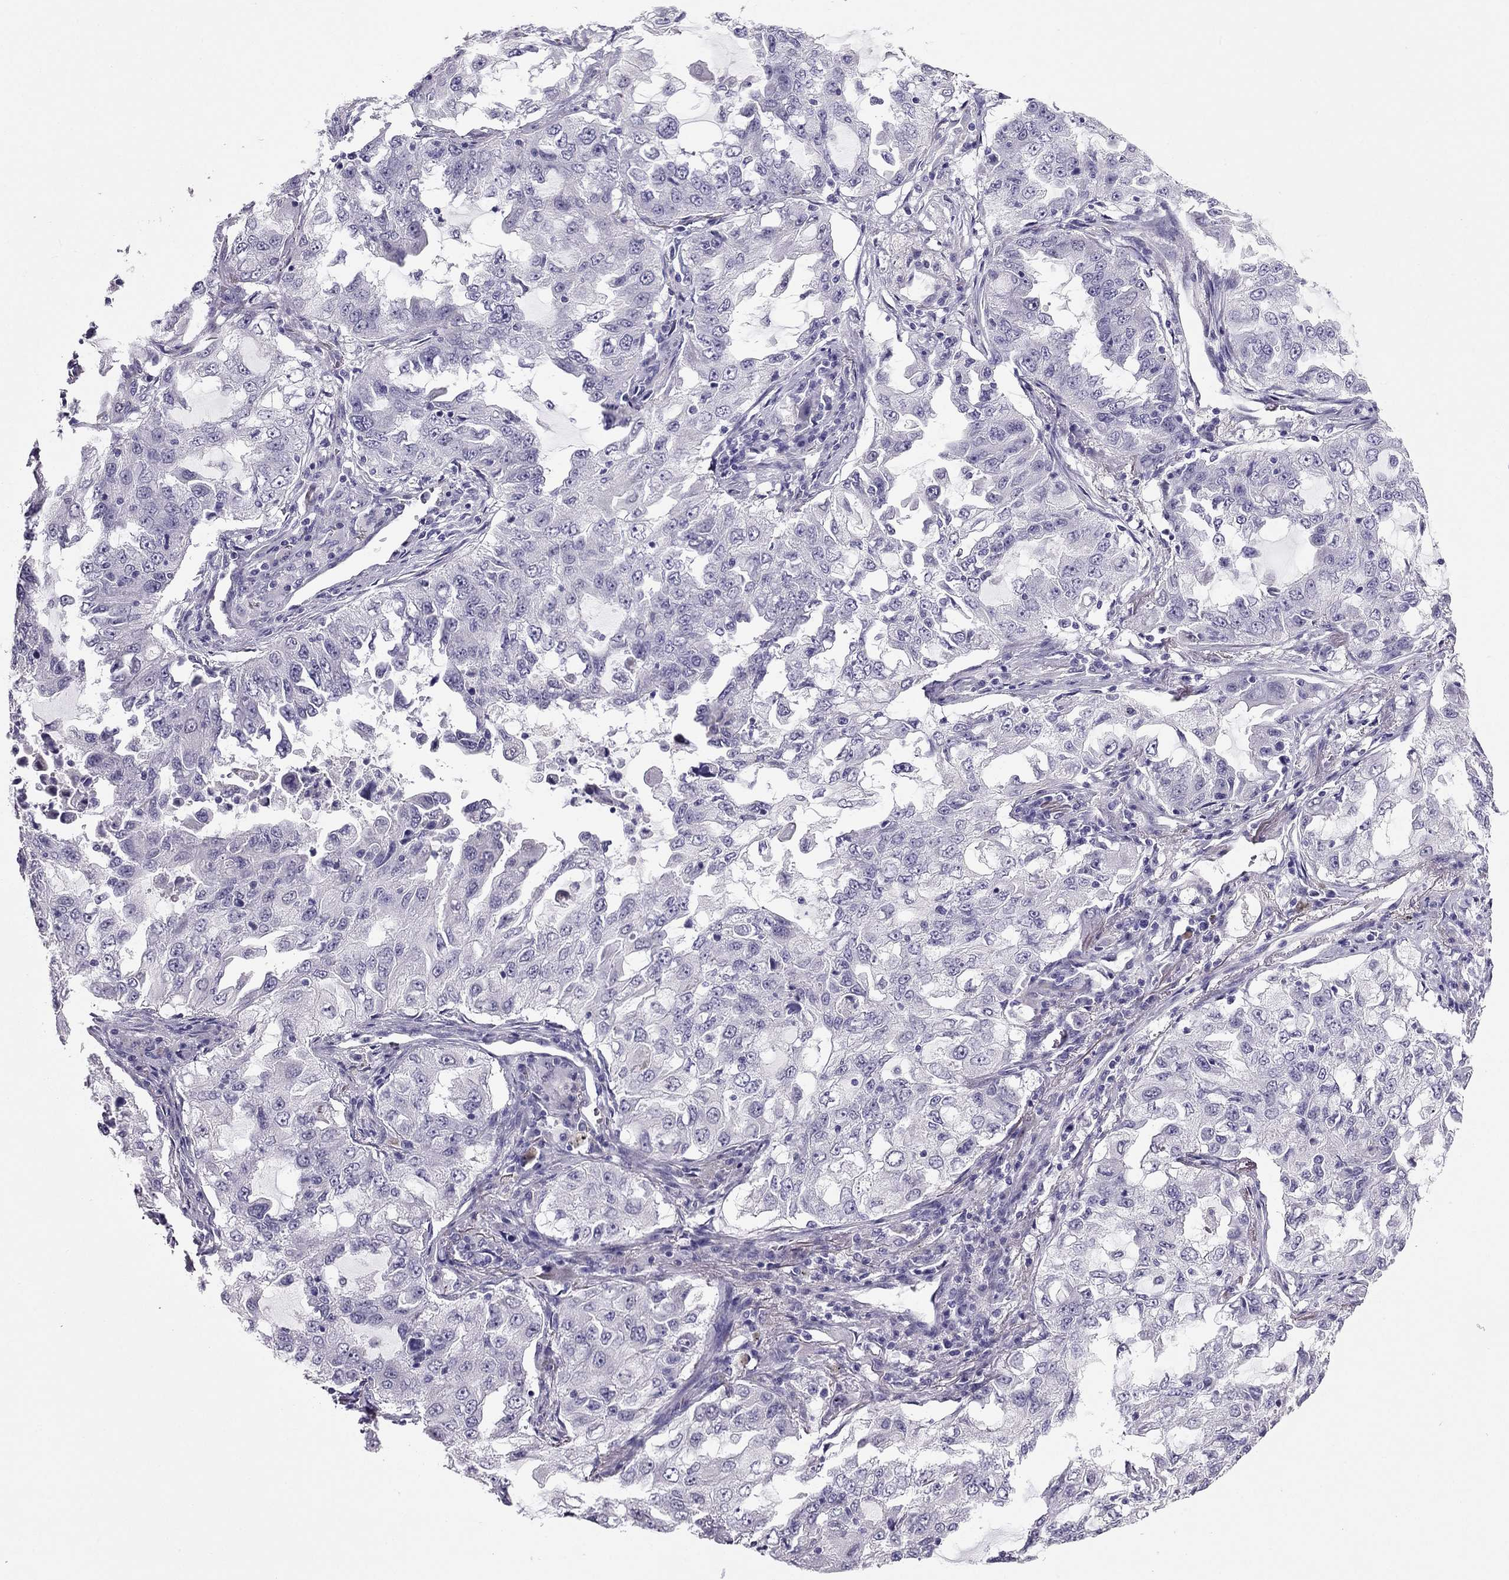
{"staining": {"intensity": "negative", "quantity": "none", "location": "none"}, "tissue": "lung cancer", "cell_type": "Tumor cells", "image_type": "cancer", "snomed": [{"axis": "morphology", "description": "Adenocarcinoma, NOS"}, {"axis": "topography", "description": "Lung"}], "caption": "Human lung cancer (adenocarcinoma) stained for a protein using IHC reveals no expression in tumor cells.", "gene": "PDE6A", "patient": {"sex": "female", "age": 61}}